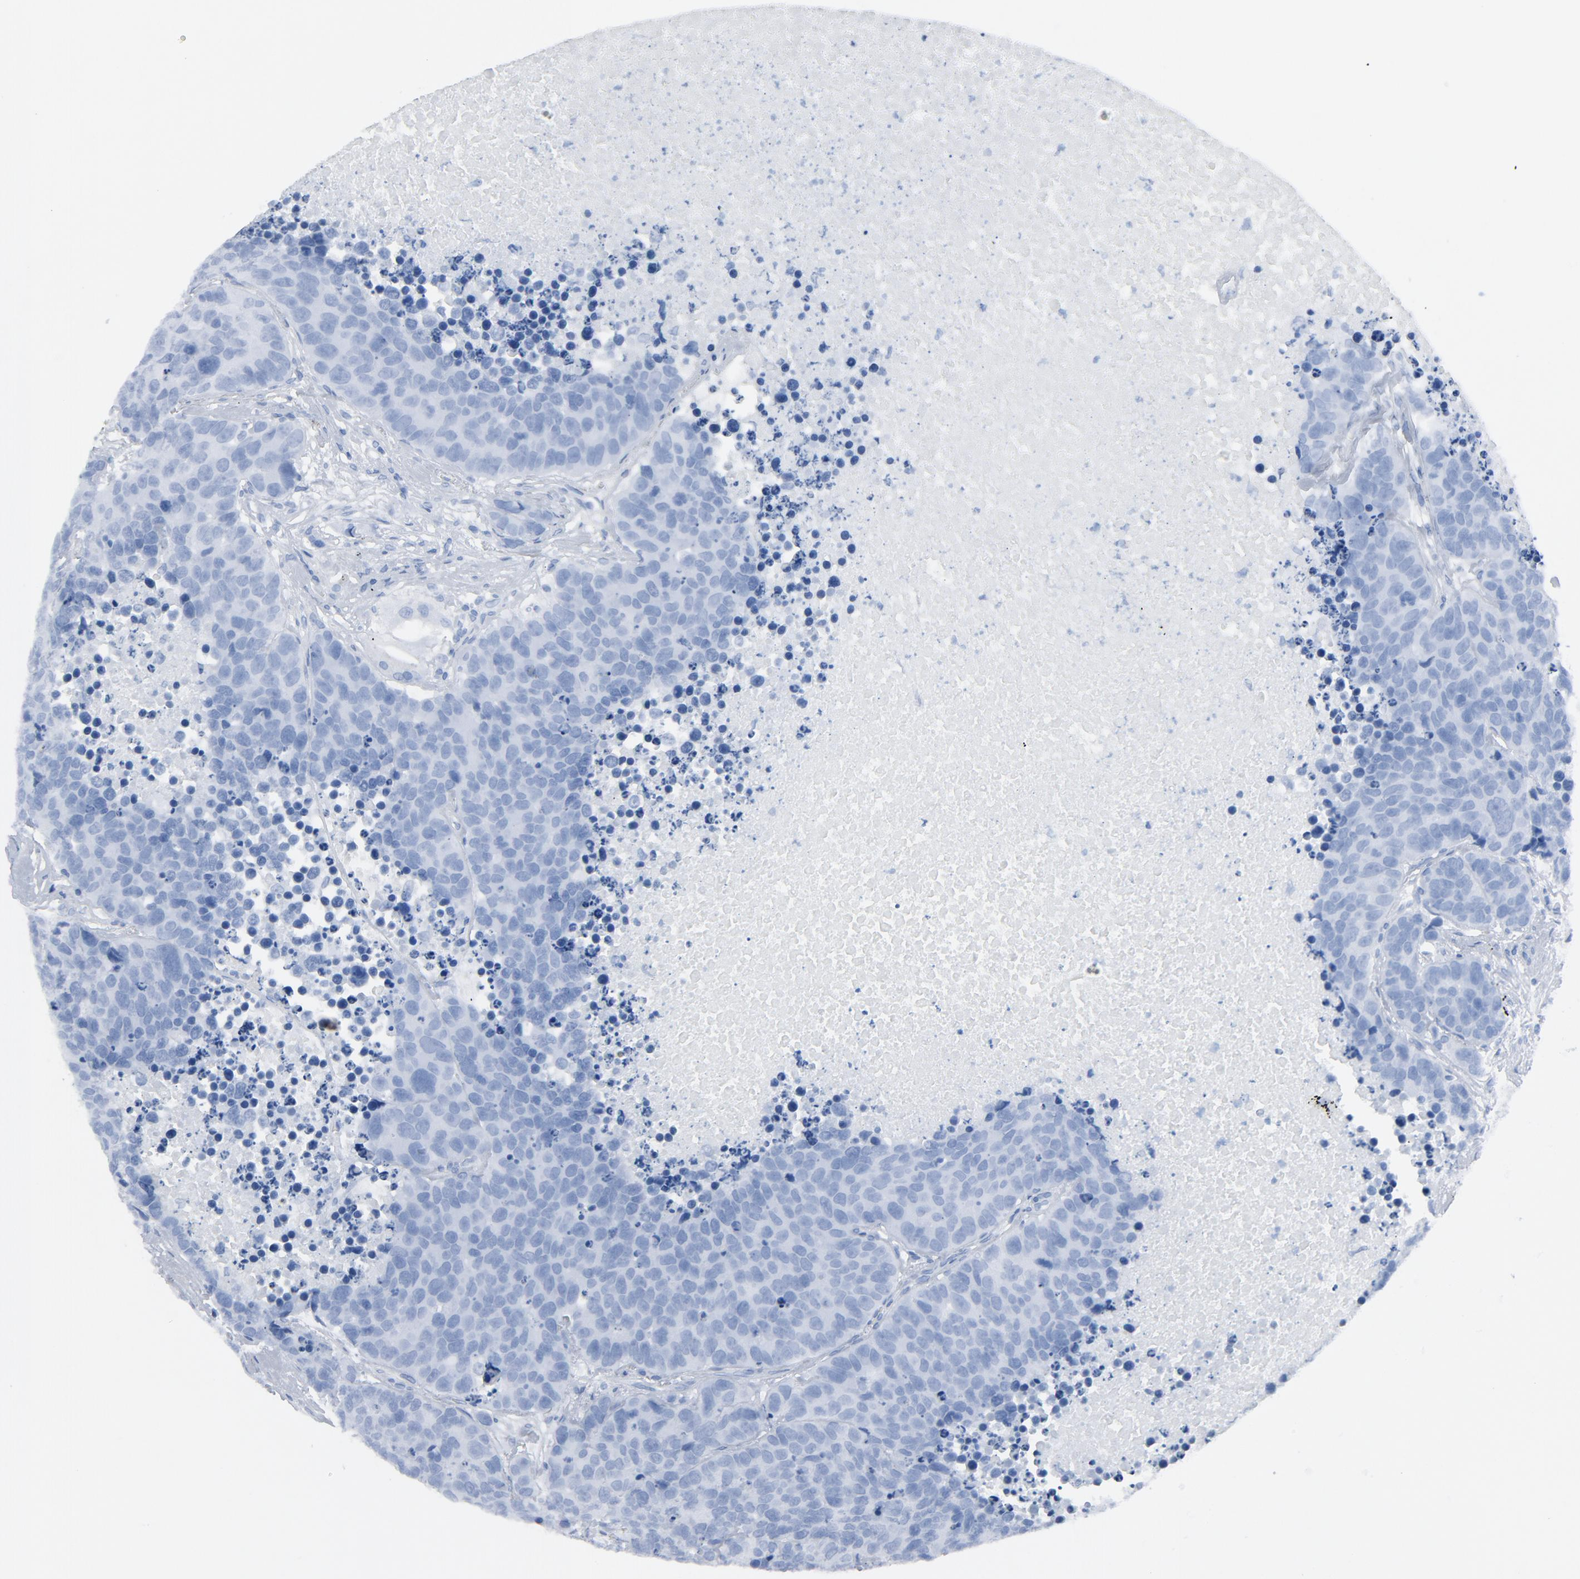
{"staining": {"intensity": "negative", "quantity": "none", "location": "none"}, "tissue": "carcinoid", "cell_type": "Tumor cells", "image_type": "cancer", "snomed": [{"axis": "morphology", "description": "Carcinoid, malignant, NOS"}, {"axis": "topography", "description": "Lung"}], "caption": "Tumor cells show no significant protein positivity in malignant carcinoid.", "gene": "C14orf119", "patient": {"sex": "male", "age": 60}}